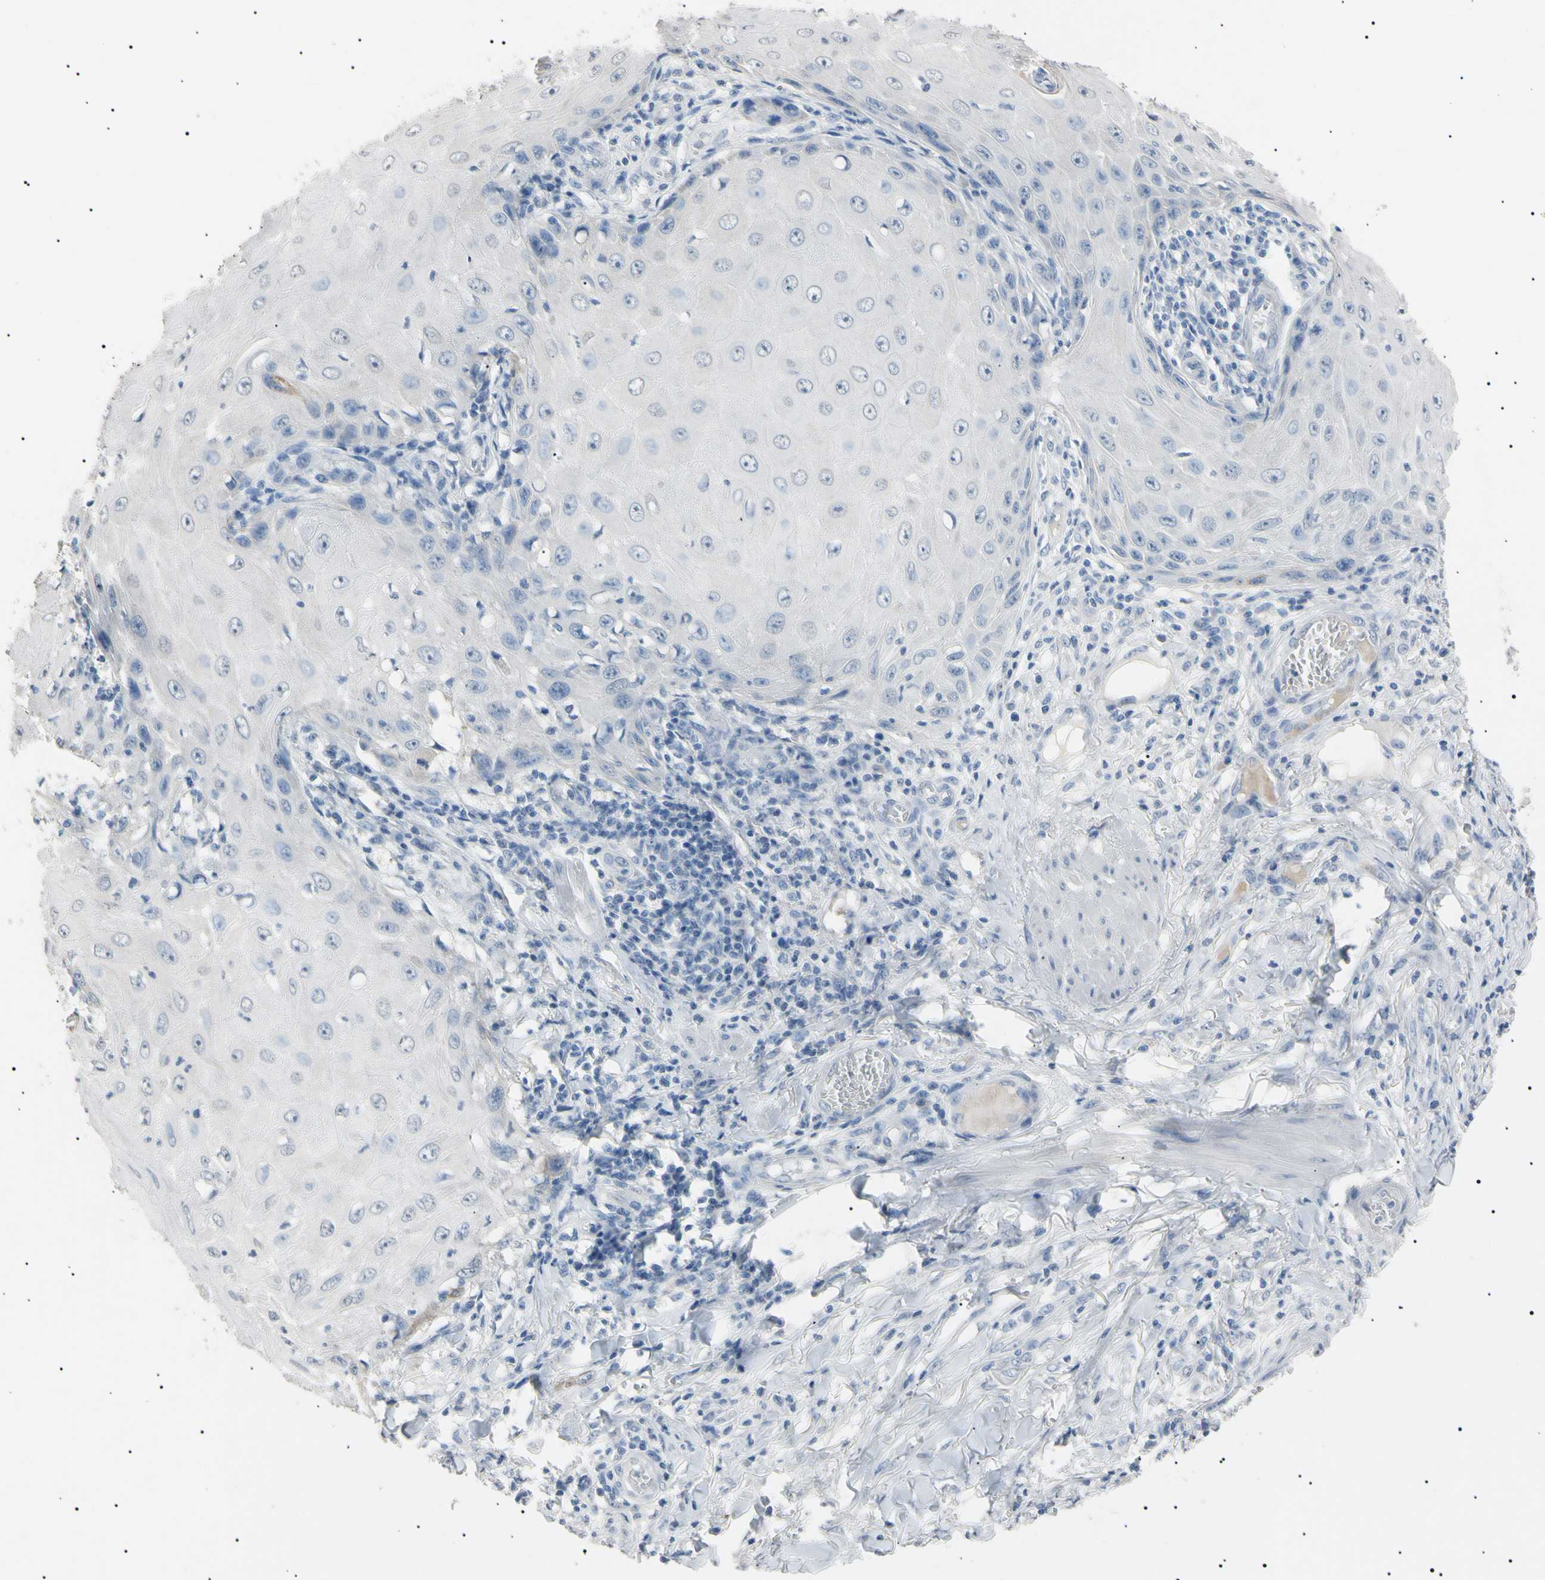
{"staining": {"intensity": "negative", "quantity": "none", "location": "none"}, "tissue": "skin cancer", "cell_type": "Tumor cells", "image_type": "cancer", "snomed": [{"axis": "morphology", "description": "Squamous cell carcinoma, NOS"}, {"axis": "topography", "description": "Skin"}], "caption": "A micrograph of skin cancer (squamous cell carcinoma) stained for a protein shows no brown staining in tumor cells.", "gene": "CGB3", "patient": {"sex": "female", "age": 73}}